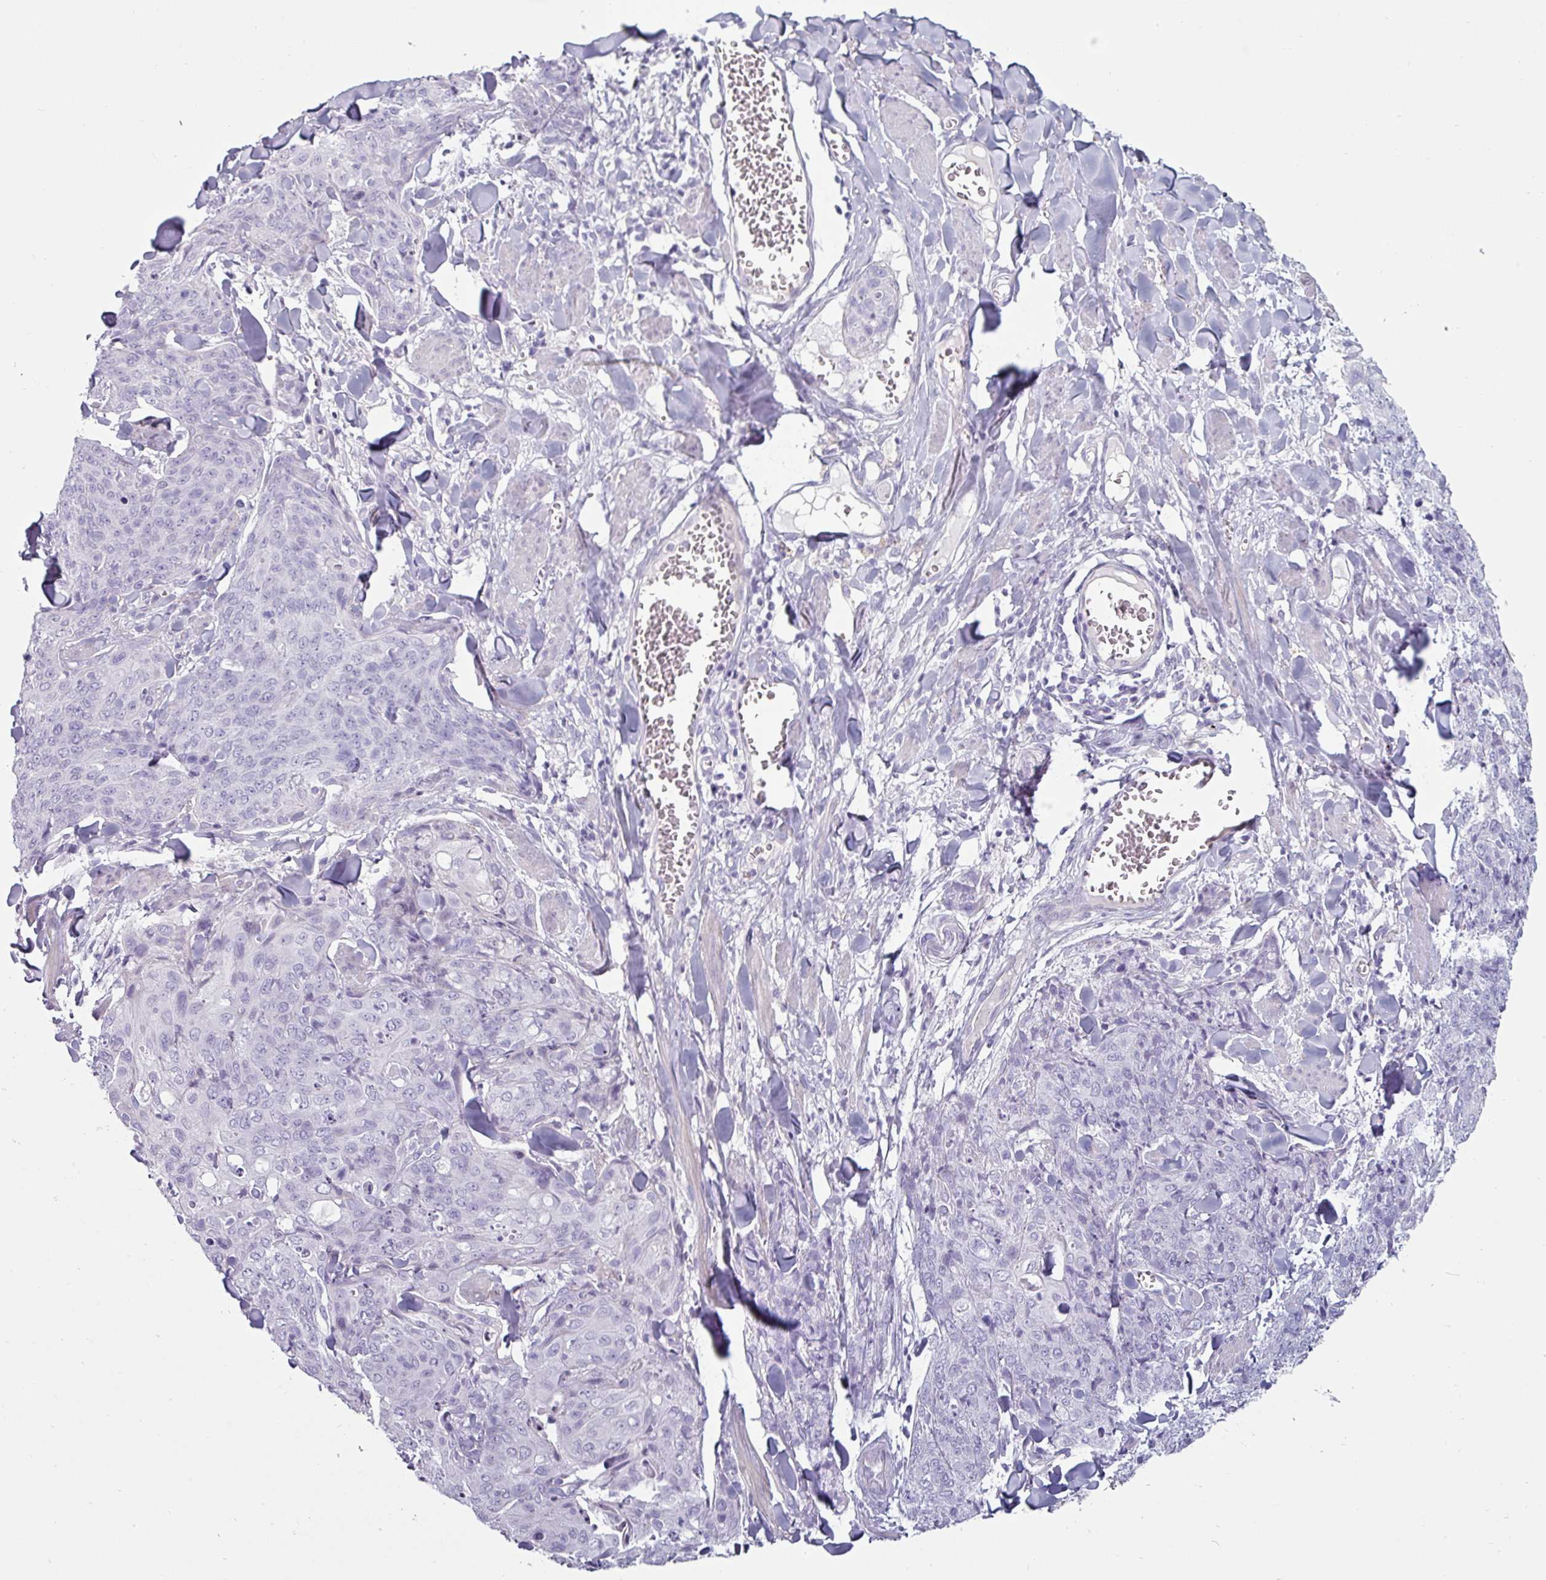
{"staining": {"intensity": "negative", "quantity": "none", "location": "none"}, "tissue": "skin cancer", "cell_type": "Tumor cells", "image_type": "cancer", "snomed": [{"axis": "morphology", "description": "Squamous cell carcinoma, NOS"}, {"axis": "topography", "description": "Skin"}, {"axis": "topography", "description": "Vulva"}], "caption": "Tumor cells show no significant protein positivity in squamous cell carcinoma (skin).", "gene": "CLCA1", "patient": {"sex": "female", "age": 85}}